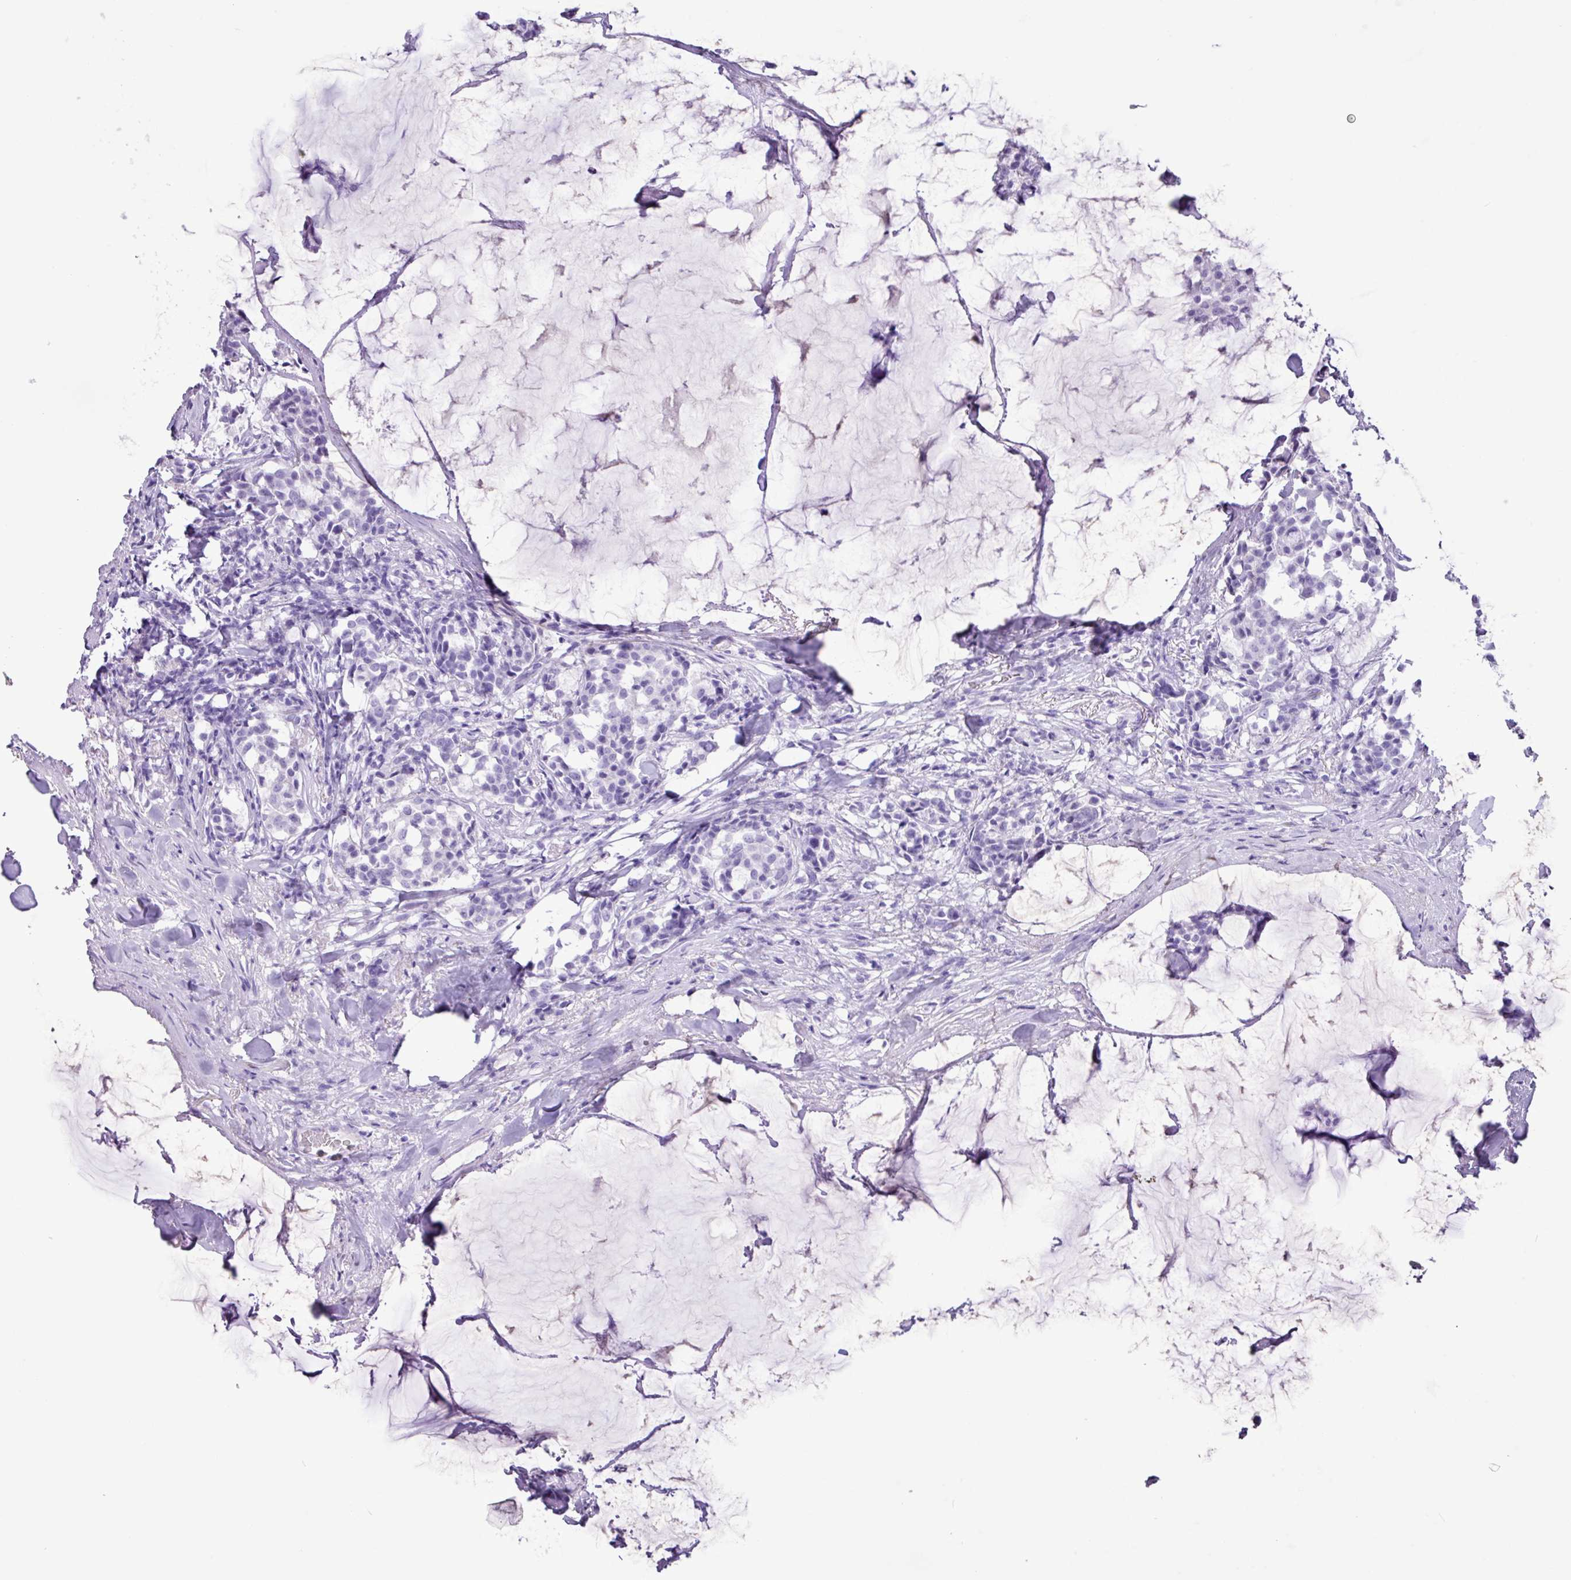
{"staining": {"intensity": "negative", "quantity": "none", "location": "none"}, "tissue": "breast cancer", "cell_type": "Tumor cells", "image_type": "cancer", "snomed": [{"axis": "morphology", "description": "Duct carcinoma"}, {"axis": "topography", "description": "Breast"}], "caption": "IHC micrograph of neoplastic tissue: human breast intraductal carcinoma stained with DAB (3,3'-diaminobenzidine) shows no significant protein positivity in tumor cells.", "gene": "CKMT2", "patient": {"sex": "female", "age": 93}}